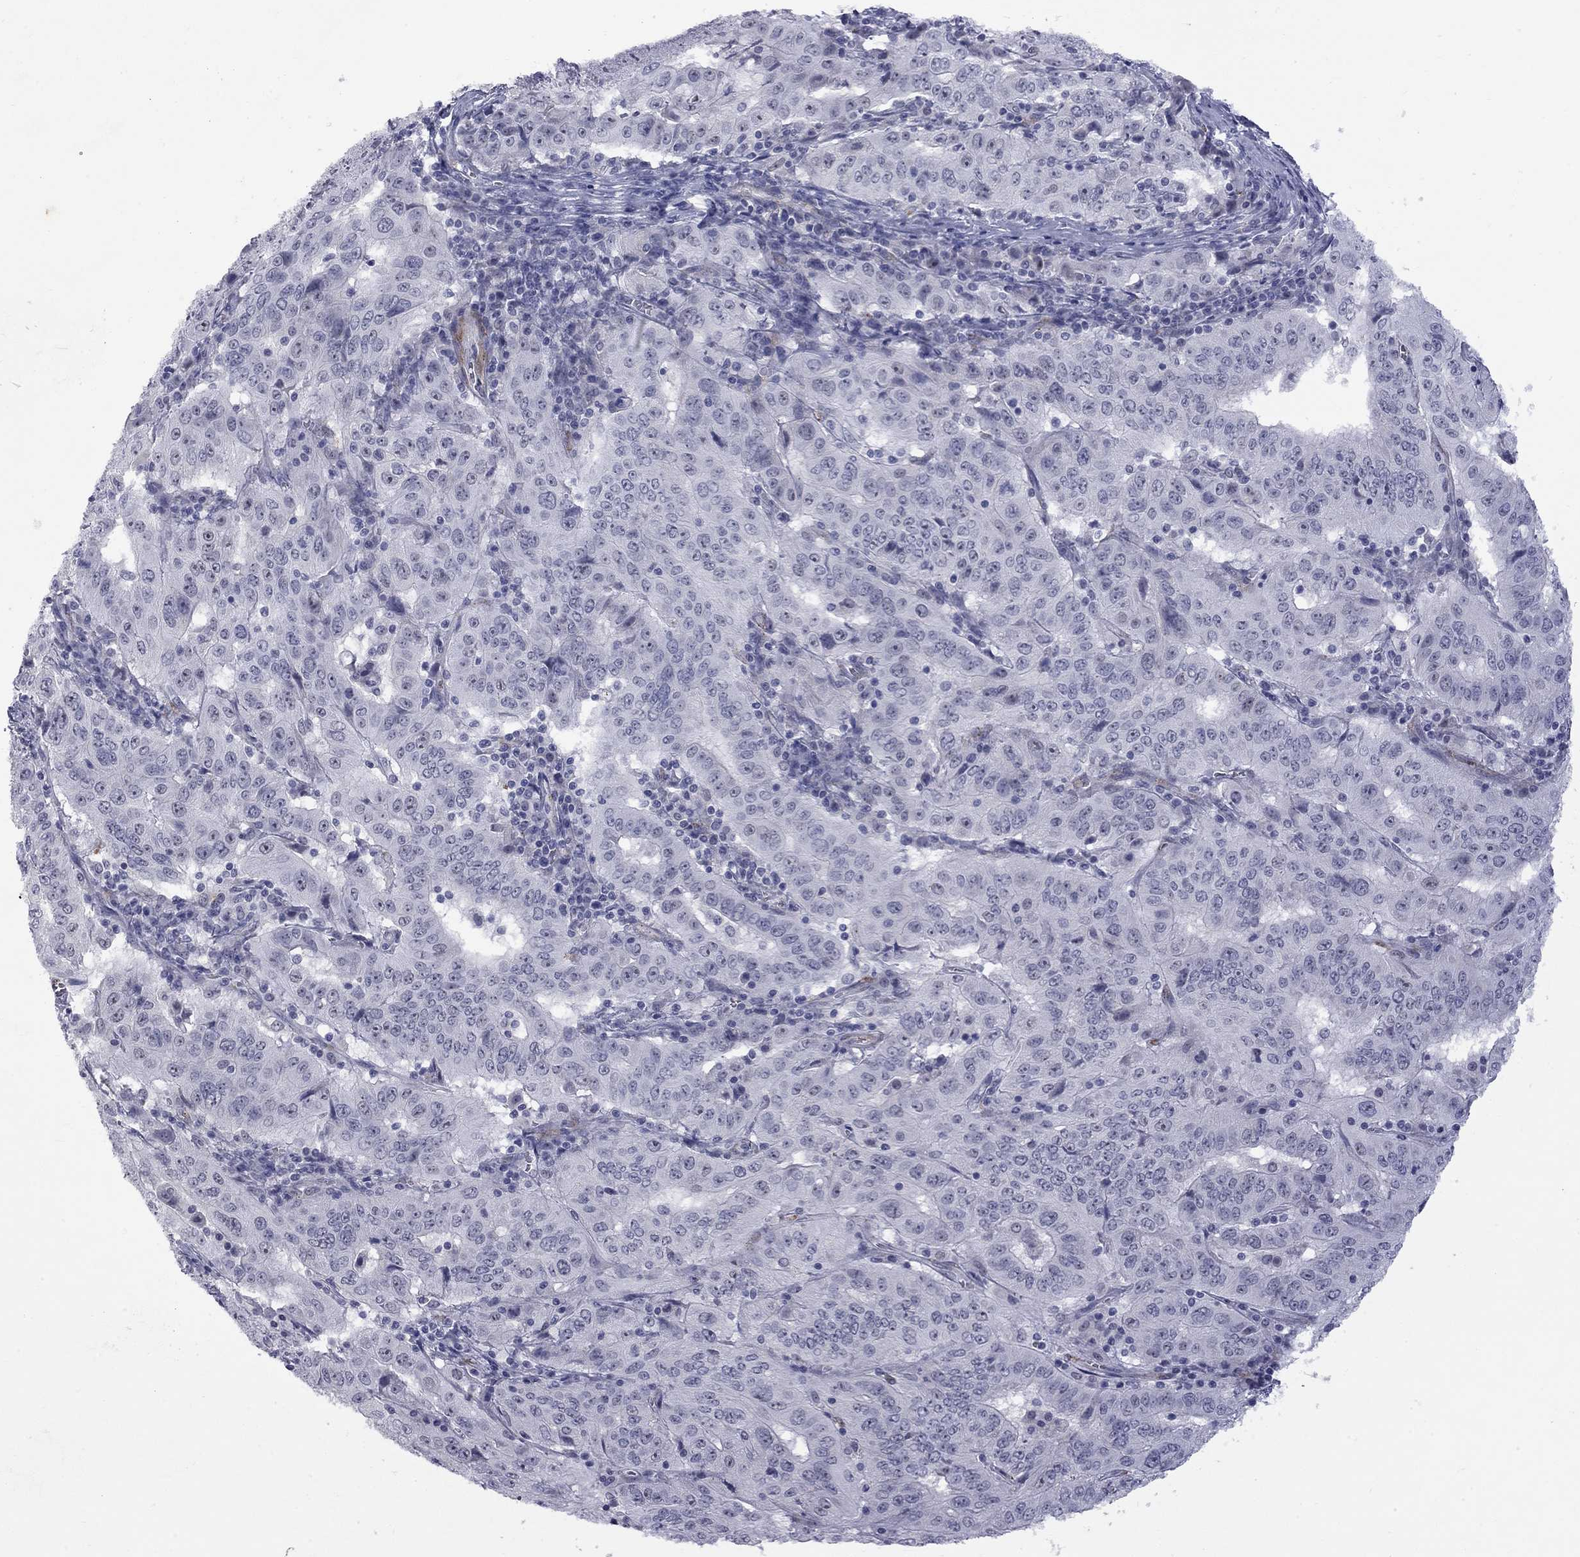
{"staining": {"intensity": "weak", "quantity": "25%-75%", "location": "nuclear"}, "tissue": "pancreatic cancer", "cell_type": "Tumor cells", "image_type": "cancer", "snomed": [{"axis": "morphology", "description": "Adenocarcinoma, NOS"}, {"axis": "topography", "description": "Pancreas"}], "caption": "Weak nuclear expression is appreciated in approximately 25%-75% of tumor cells in pancreatic adenocarcinoma.", "gene": "GSG1L", "patient": {"sex": "male", "age": 63}}